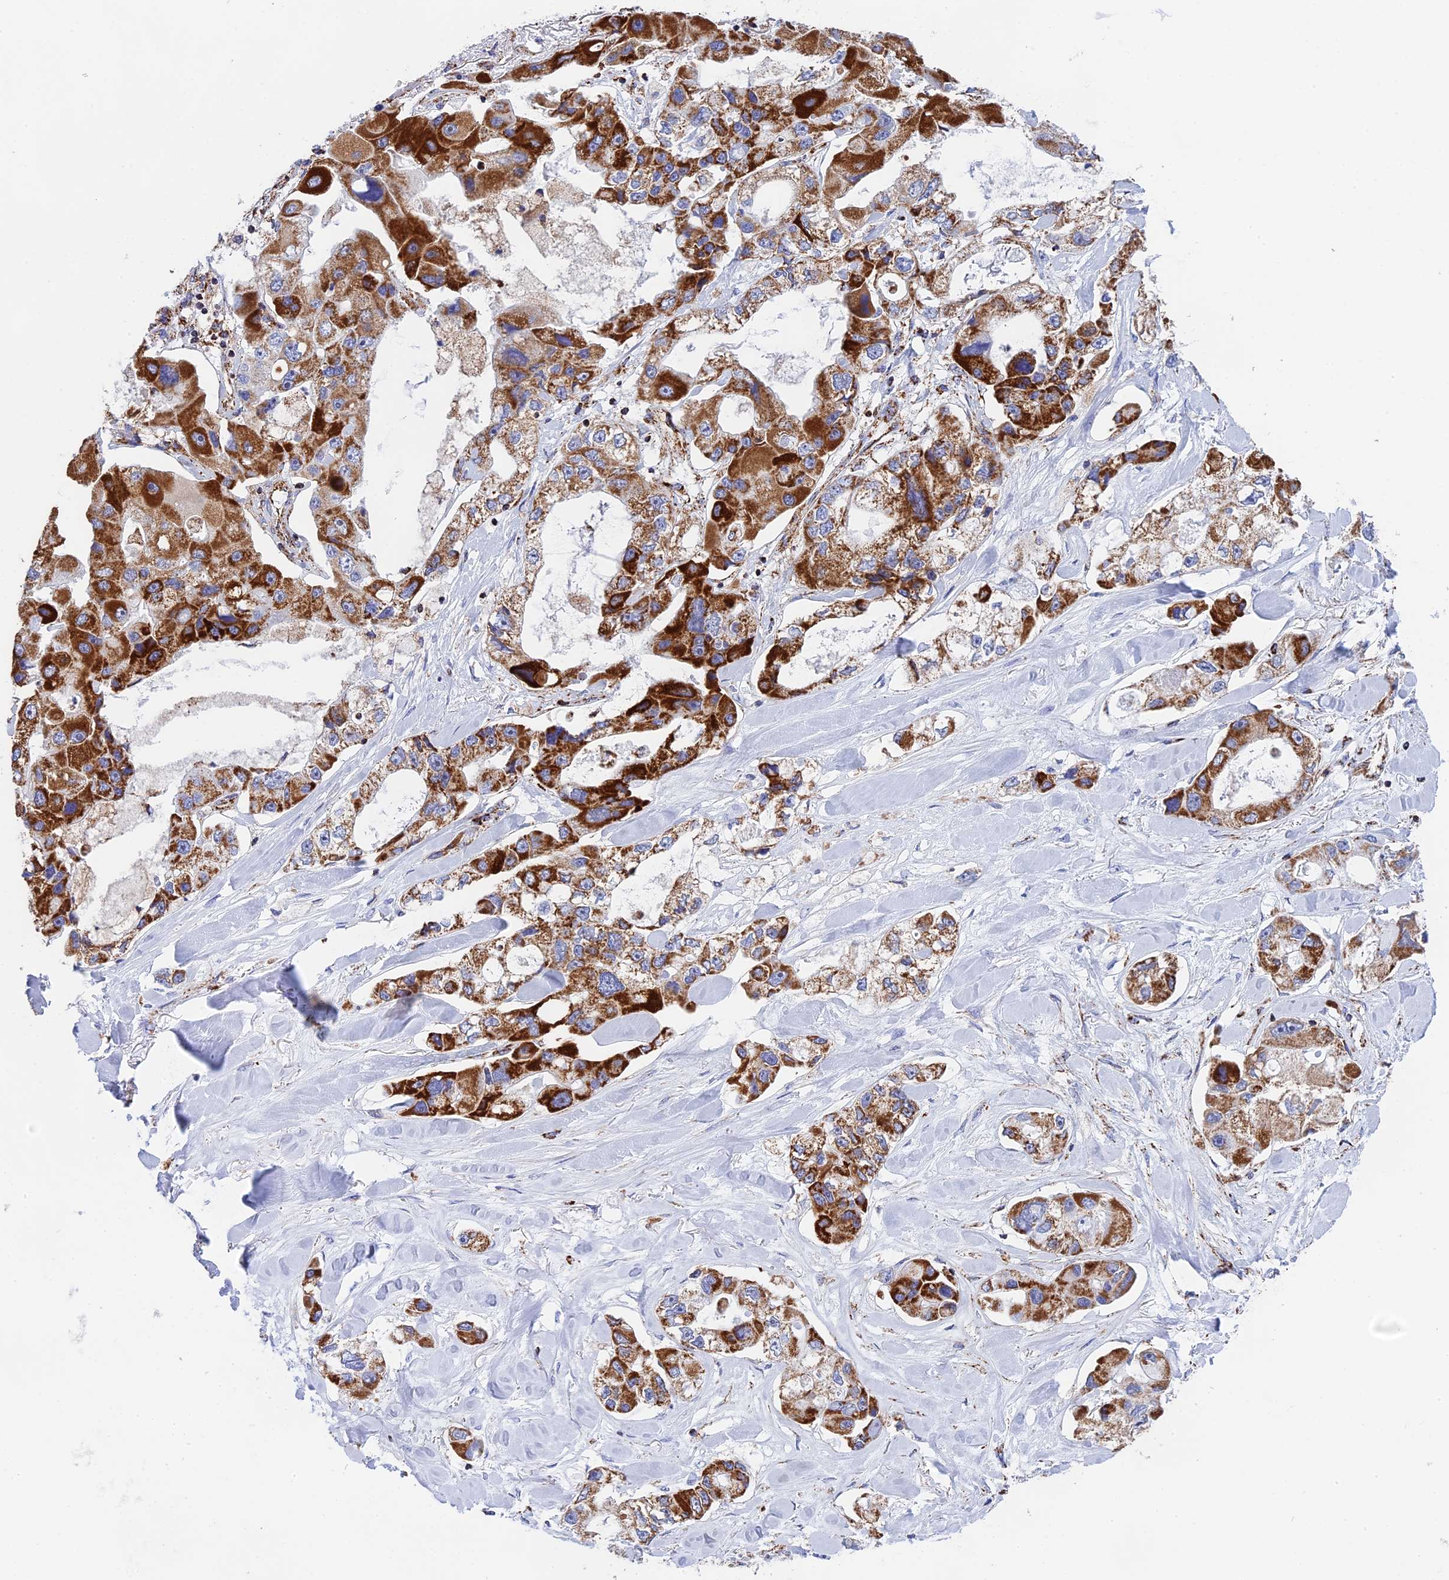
{"staining": {"intensity": "strong", "quantity": ">75%", "location": "cytoplasmic/membranous"}, "tissue": "lung cancer", "cell_type": "Tumor cells", "image_type": "cancer", "snomed": [{"axis": "morphology", "description": "Adenocarcinoma, NOS"}, {"axis": "topography", "description": "Lung"}], "caption": "Human adenocarcinoma (lung) stained for a protein (brown) displays strong cytoplasmic/membranous positive expression in about >75% of tumor cells.", "gene": "NDUFA5", "patient": {"sex": "female", "age": 54}}